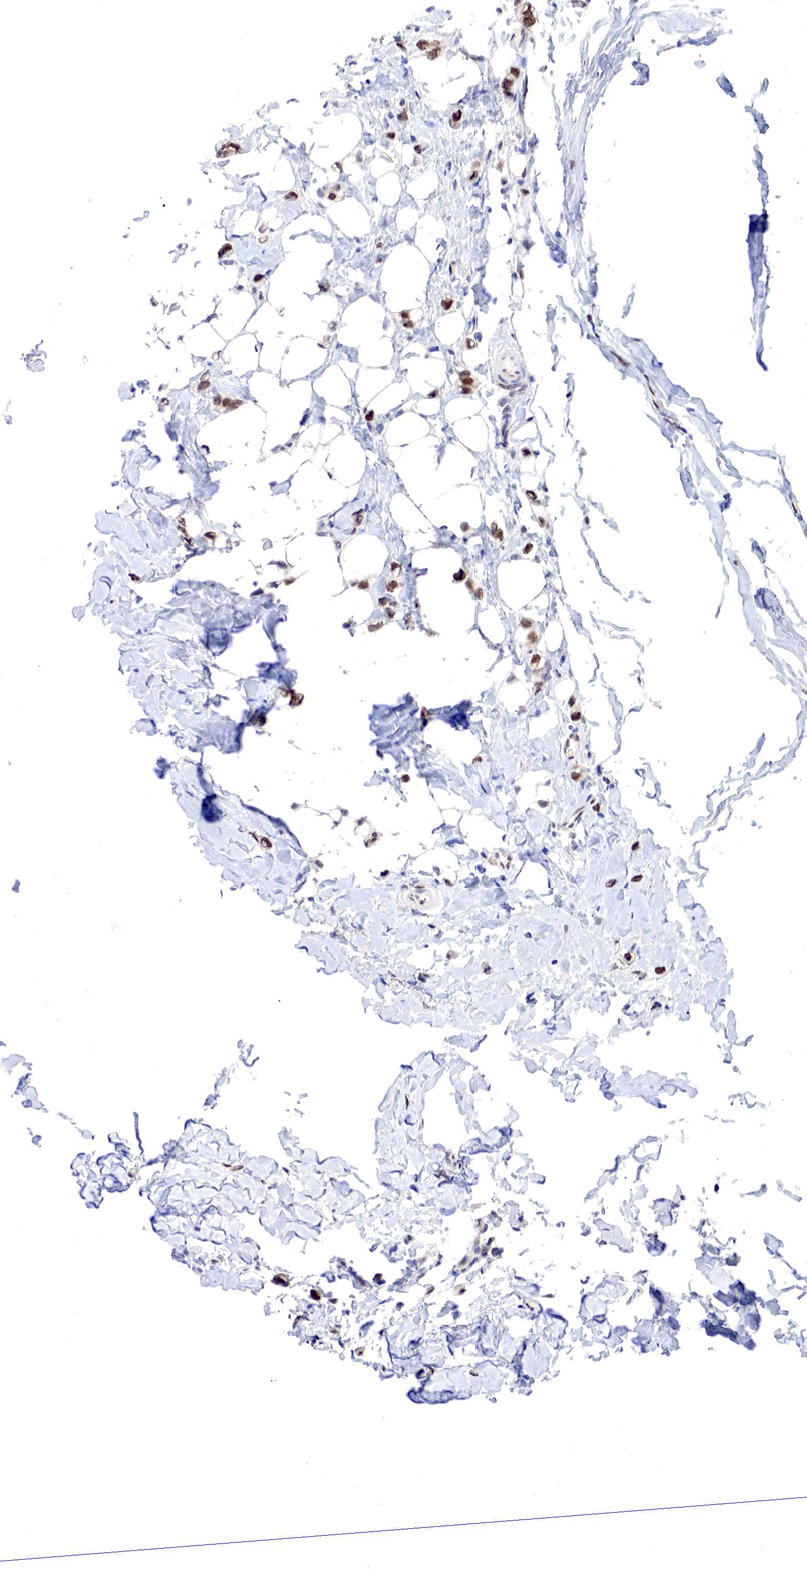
{"staining": {"intensity": "moderate", "quantity": ">75%", "location": "cytoplasmic/membranous,nuclear"}, "tissue": "breast cancer", "cell_type": "Tumor cells", "image_type": "cancer", "snomed": [{"axis": "morphology", "description": "Duct carcinoma"}, {"axis": "topography", "description": "Breast"}], "caption": "The histopathology image displays immunohistochemical staining of breast cancer. There is moderate cytoplasmic/membranous and nuclear staining is appreciated in approximately >75% of tumor cells. (DAB (3,3'-diaminobenzidine) = brown stain, brightfield microscopy at high magnification).", "gene": "PABIR2", "patient": {"sex": "female", "age": 72}}